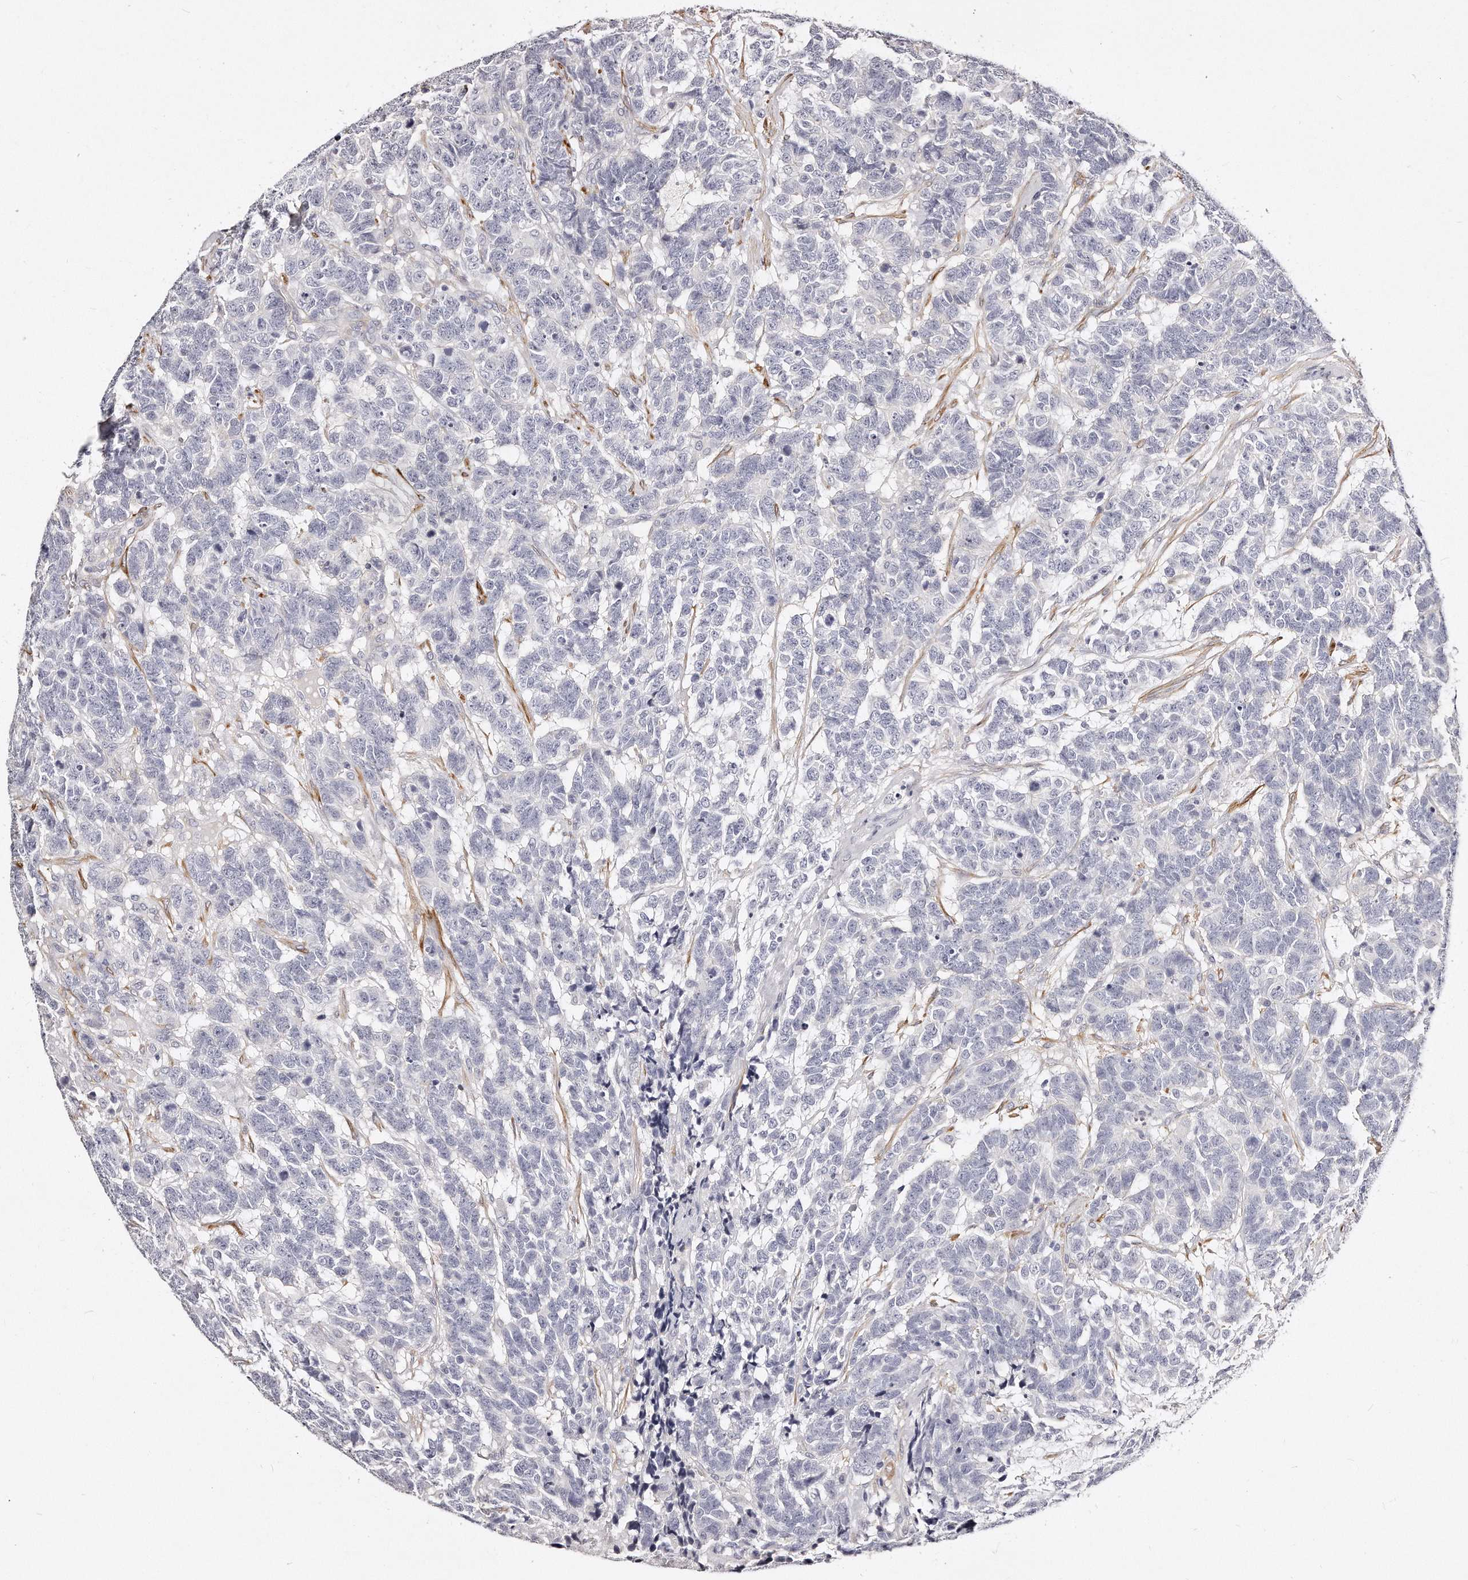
{"staining": {"intensity": "negative", "quantity": "none", "location": "none"}, "tissue": "testis cancer", "cell_type": "Tumor cells", "image_type": "cancer", "snomed": [{"axis": "morphology", "description": "Carcinoma, Embryonal, NOS"}, {"axis": "topography", "description": "Testis"}], "caption": "The IHC micrograph has no significant positivity in tumor cells of embryonal carcinoma (testis) tissue.", "gene": "LMOD1", "patient": {"sex": "male", "age": 26}}